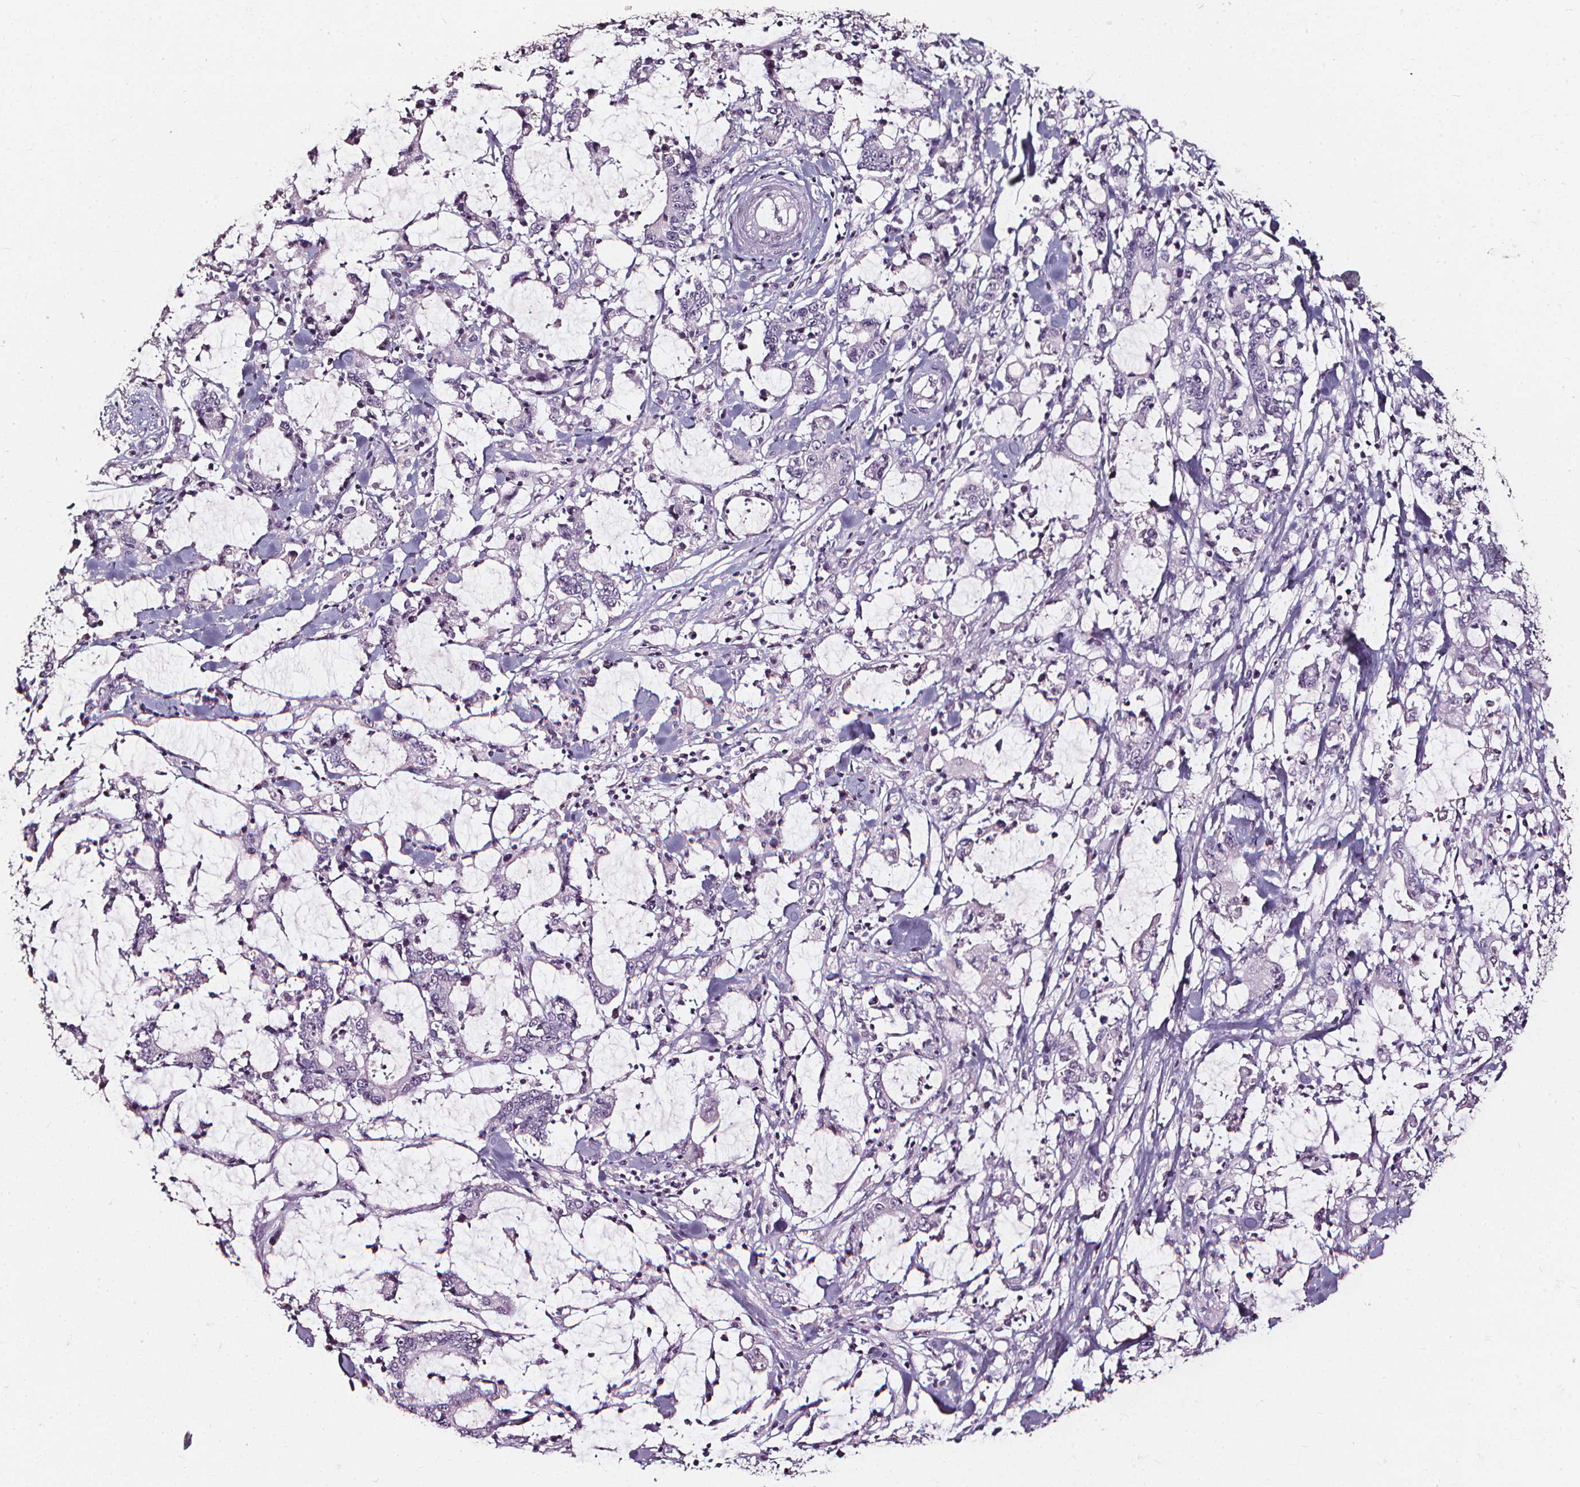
{"staining": {"intensity": "negative", "quantity": "none", "location": "none"}, "tissue": "stomach cancer", "cell_type": "Tumor cells", "image_type": "cancer", "snomed": [{"axis": "morphology", "description": "Adenocarcinoma, NOS"}, {"axis": "topography", "description": "Stomach, upper"}], "caption": "DAB (3,3'-diaminobenzidine) immunohistochemical staining of human adenocarcinoma (stomach) displays no significant expression in tumor cells. Brightfield microscopy of immunohistochemistry stained with DAB (3,3'-diaminobenzidine) (brown) and hematoxylin (blue), captured at high magnification.", "gene": "DEFA5", "patient": {"sex": "male", "age": 68}}